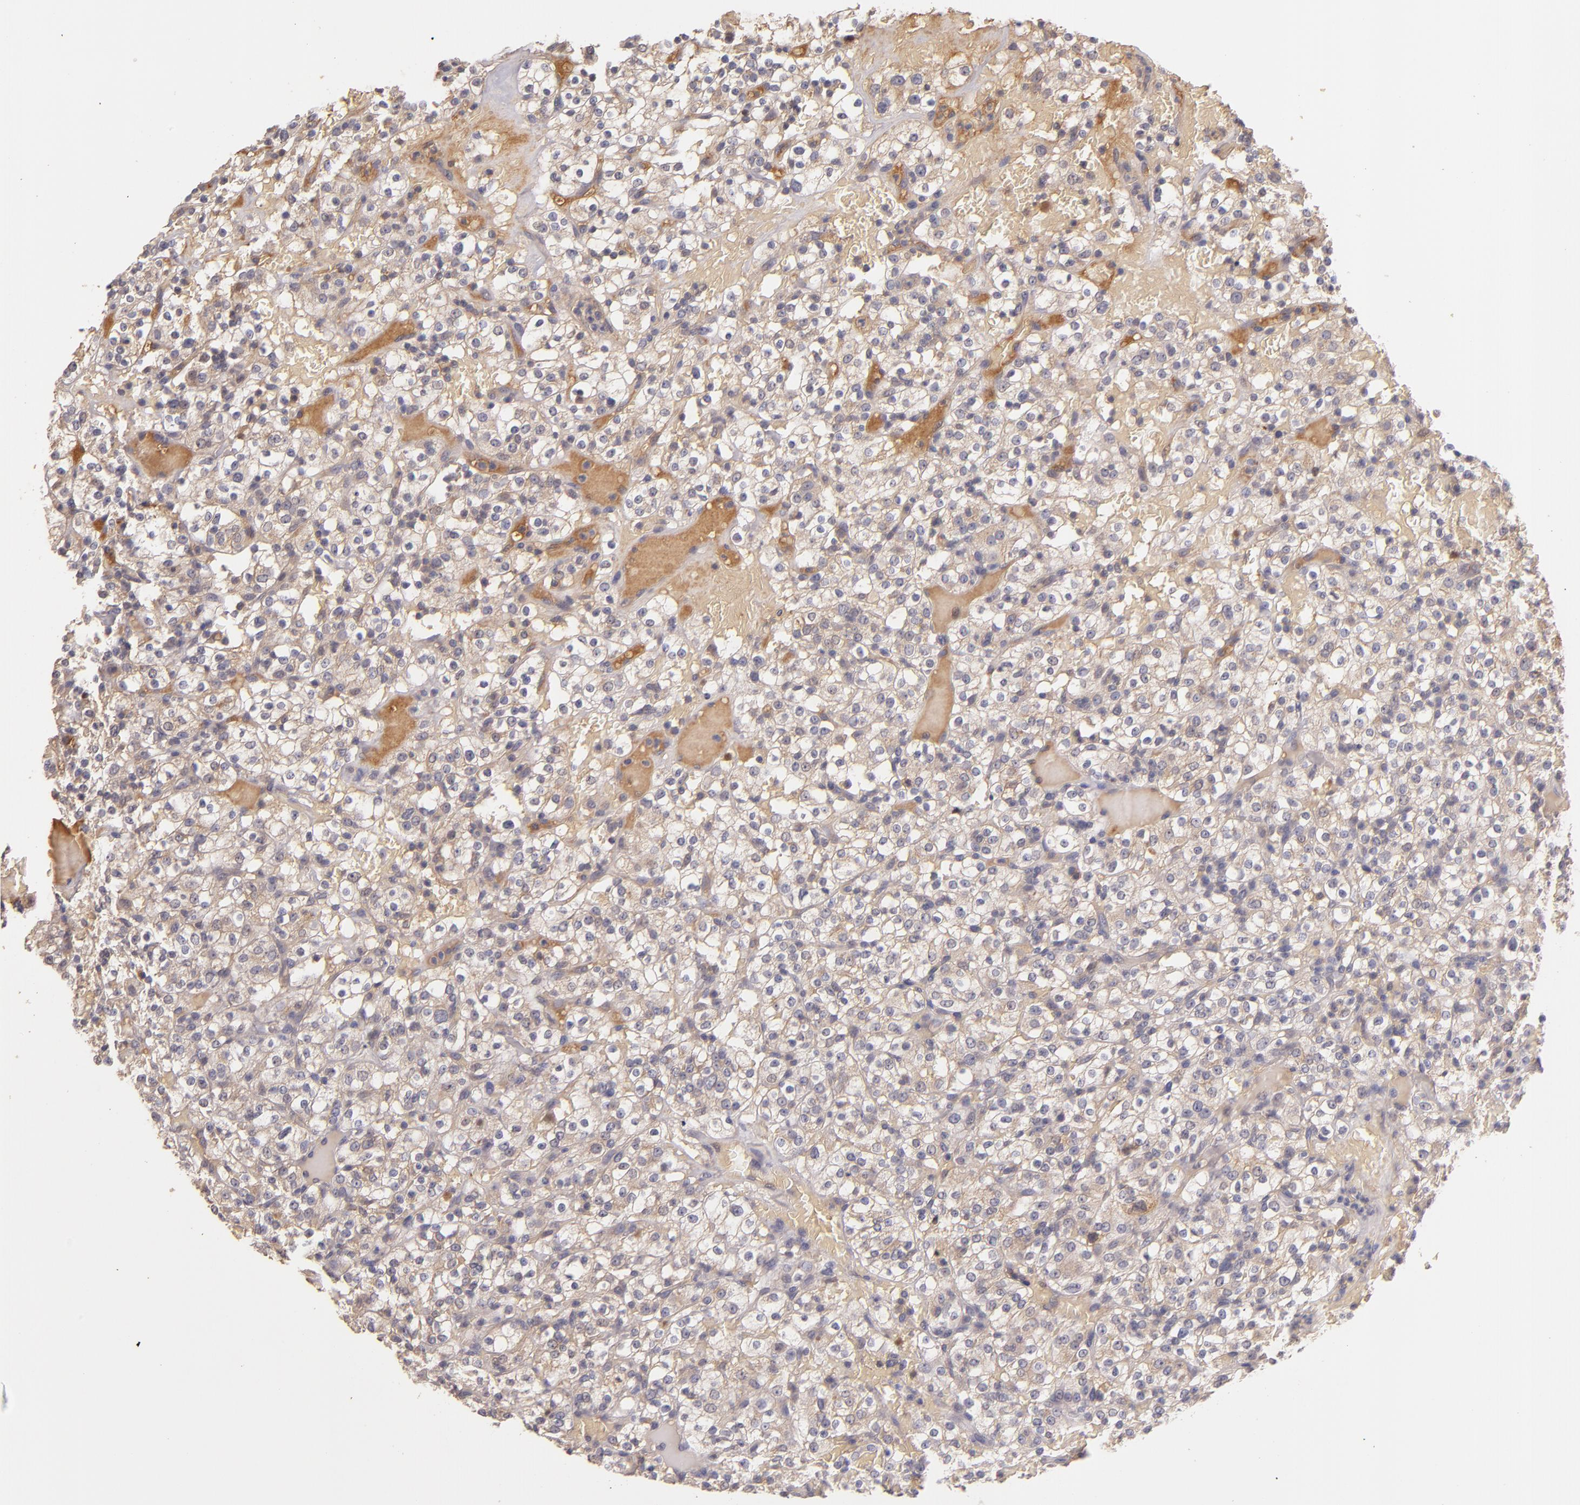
{"staining": {"intensity": "moderate", "quantity": ">75%", "location": "cytoplasmic/membranous"}, "tissue": "renal cancer", "cell_type": "Tumor cells", "image_type": "cancer", "snomed": [{"axis": "morphology", "description": "Normal tissue, NOS"}, {"axis": "morphology", "description": "Adenocarcinoma, NOS"}, {"axis": "topography", "description": "Kidney"}], "caption": "Protein staining by immunohistochemistry demonstrates moderate cytoplasmic/membranous staining in about >75% of tumor cells in renal adenocarcinoma. The staining is performed using DAB (3,3'-diaminobenzidine) brown chromogen to label protein expression. The nuclei are counter-stained blue using hematoxylin.", "gene": "SERPINC1", "patient": {"sex": "female", "age": 72}}